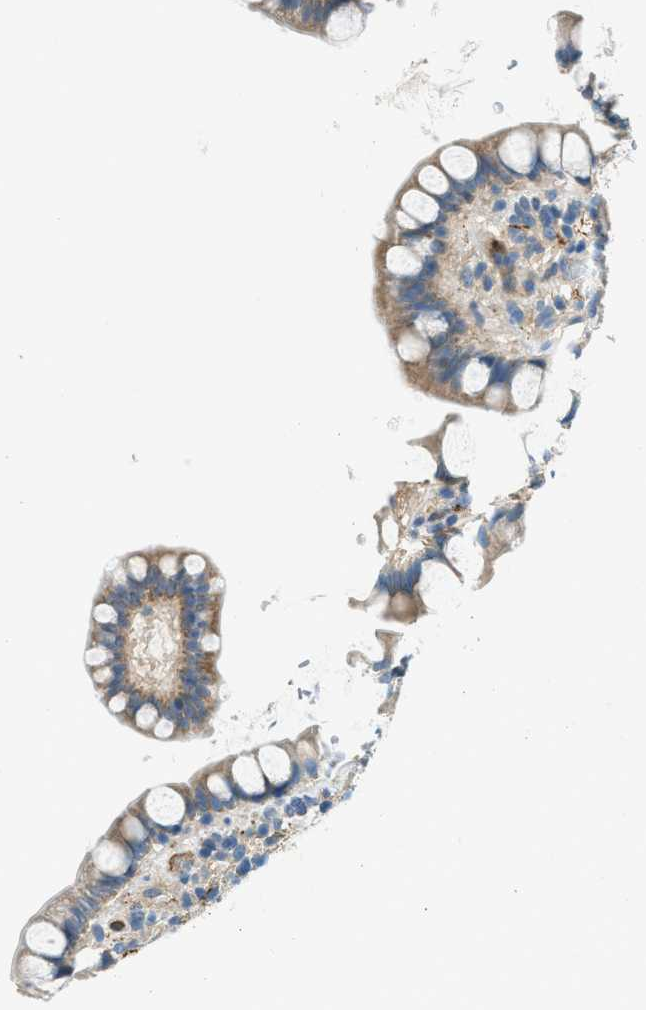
{"staining": {"intensity": "weak", "quantity": "25%-75%", "location": "cytoplasmic/membranous"}, "tissue": "small intestine", "cell_type": "Glandular cells", "image_type": "normal", "snomed": [{"axis": "morphology", "description": "Normal tissue, NOS"}, {"axis": "topography", "description": "Small intestine"}], "caption": "This photomicrograph shows immunohistochemistry staining of benign small intestine, with low weak cytoplasmic/membranous expression in approximately 25%-75% of glandular cells.", "gene": "ZNF367", "patient": {"sex": "female", "age": 84}}